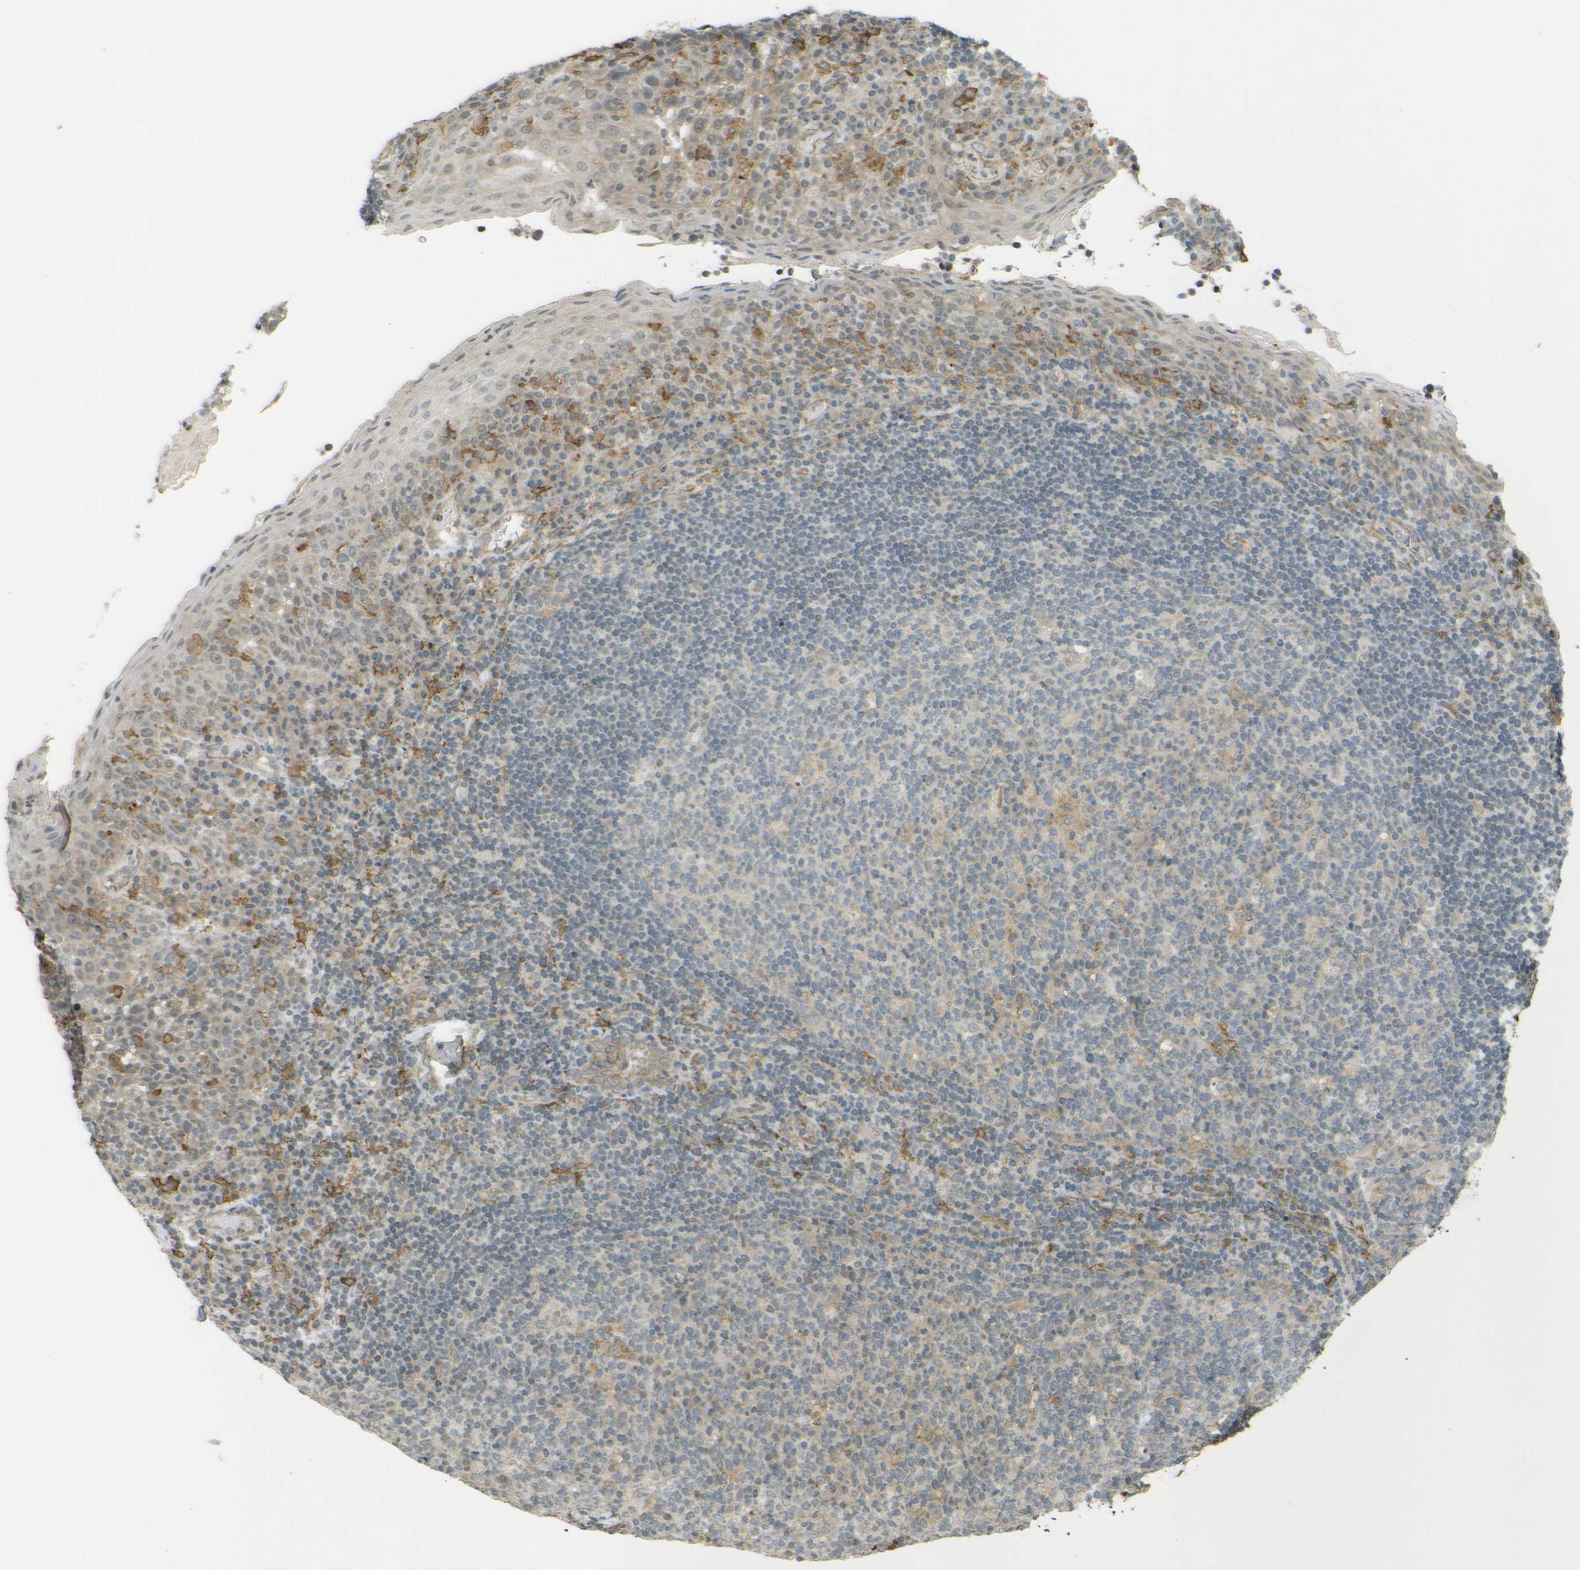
{"staining": {"intensity": "weak", "quantity": "25%-75%", "location": "cytoplasmic/membranous"}, "tissue": "tonsil", "cell_type": "Germinal center cells", "image_type": "normal", "snomed": [{"axis": "morphology", "description": "Normal tissue, NOS"}, {"axis": "topography", "description": "Tonsil"}], "caption": "Weak cytoplasmic/membranous staining for a protein is seen in approximately 25%-75% of germinal center cells of normal tonsil using immunohistochemistry.", "gene": "DAB2", "patient": {"sex": "male", "age": 17}}